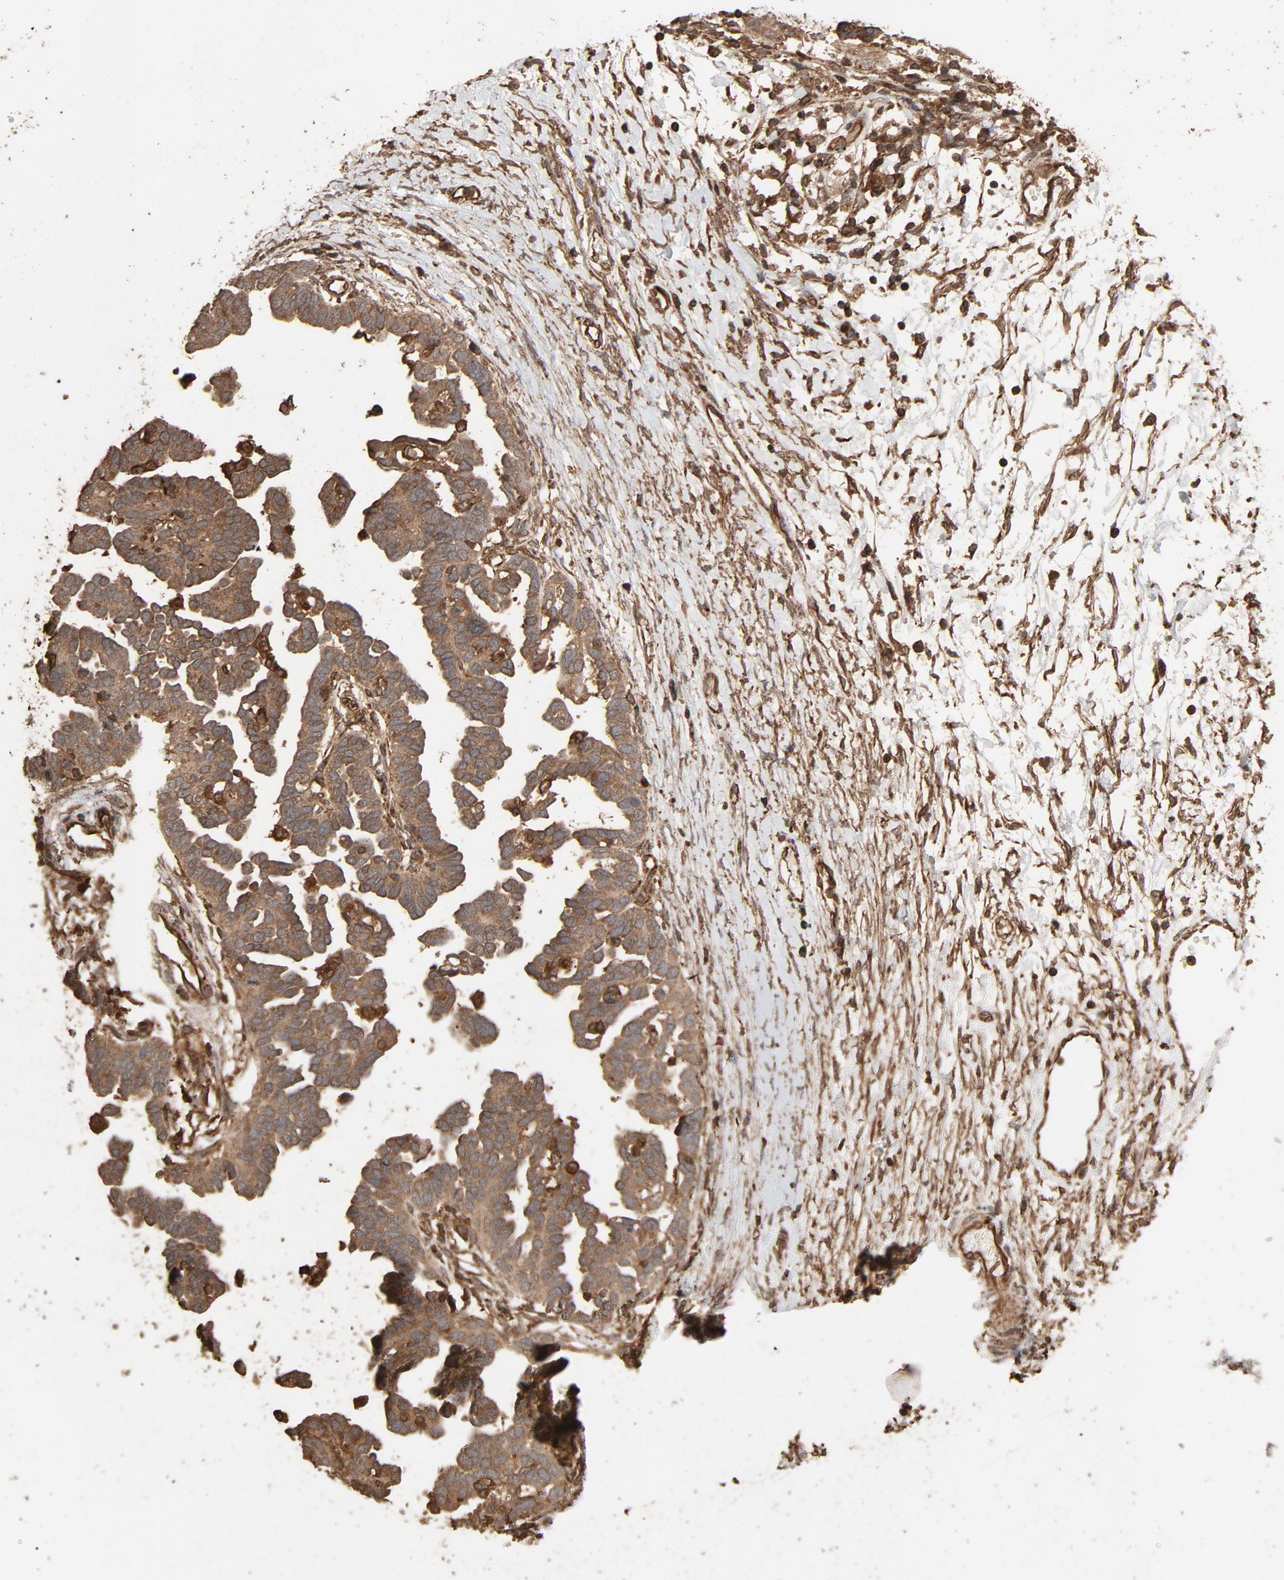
{"staining": {"intensity": "weak", "quantity": ">75%", "location": "cytoplasmic/membranous"}, "tissue": "ovarian cancer", "cell_type": "Tumor cells", "image_type": "cancer", "snomed": [{"axis": "morphology", "description": "Cystadenocarcinoma, serous, NOS"}, {"axis": "topography", "description": "Ovary"}], "caption": "Ovarian serous cystadenocarcinoma stained for a protein exhibits weak cytoplasmic/membranous positivity in tumor cells.", "gene": "RPS6KA6", "patient": {"sex": "female", "age": 54}}